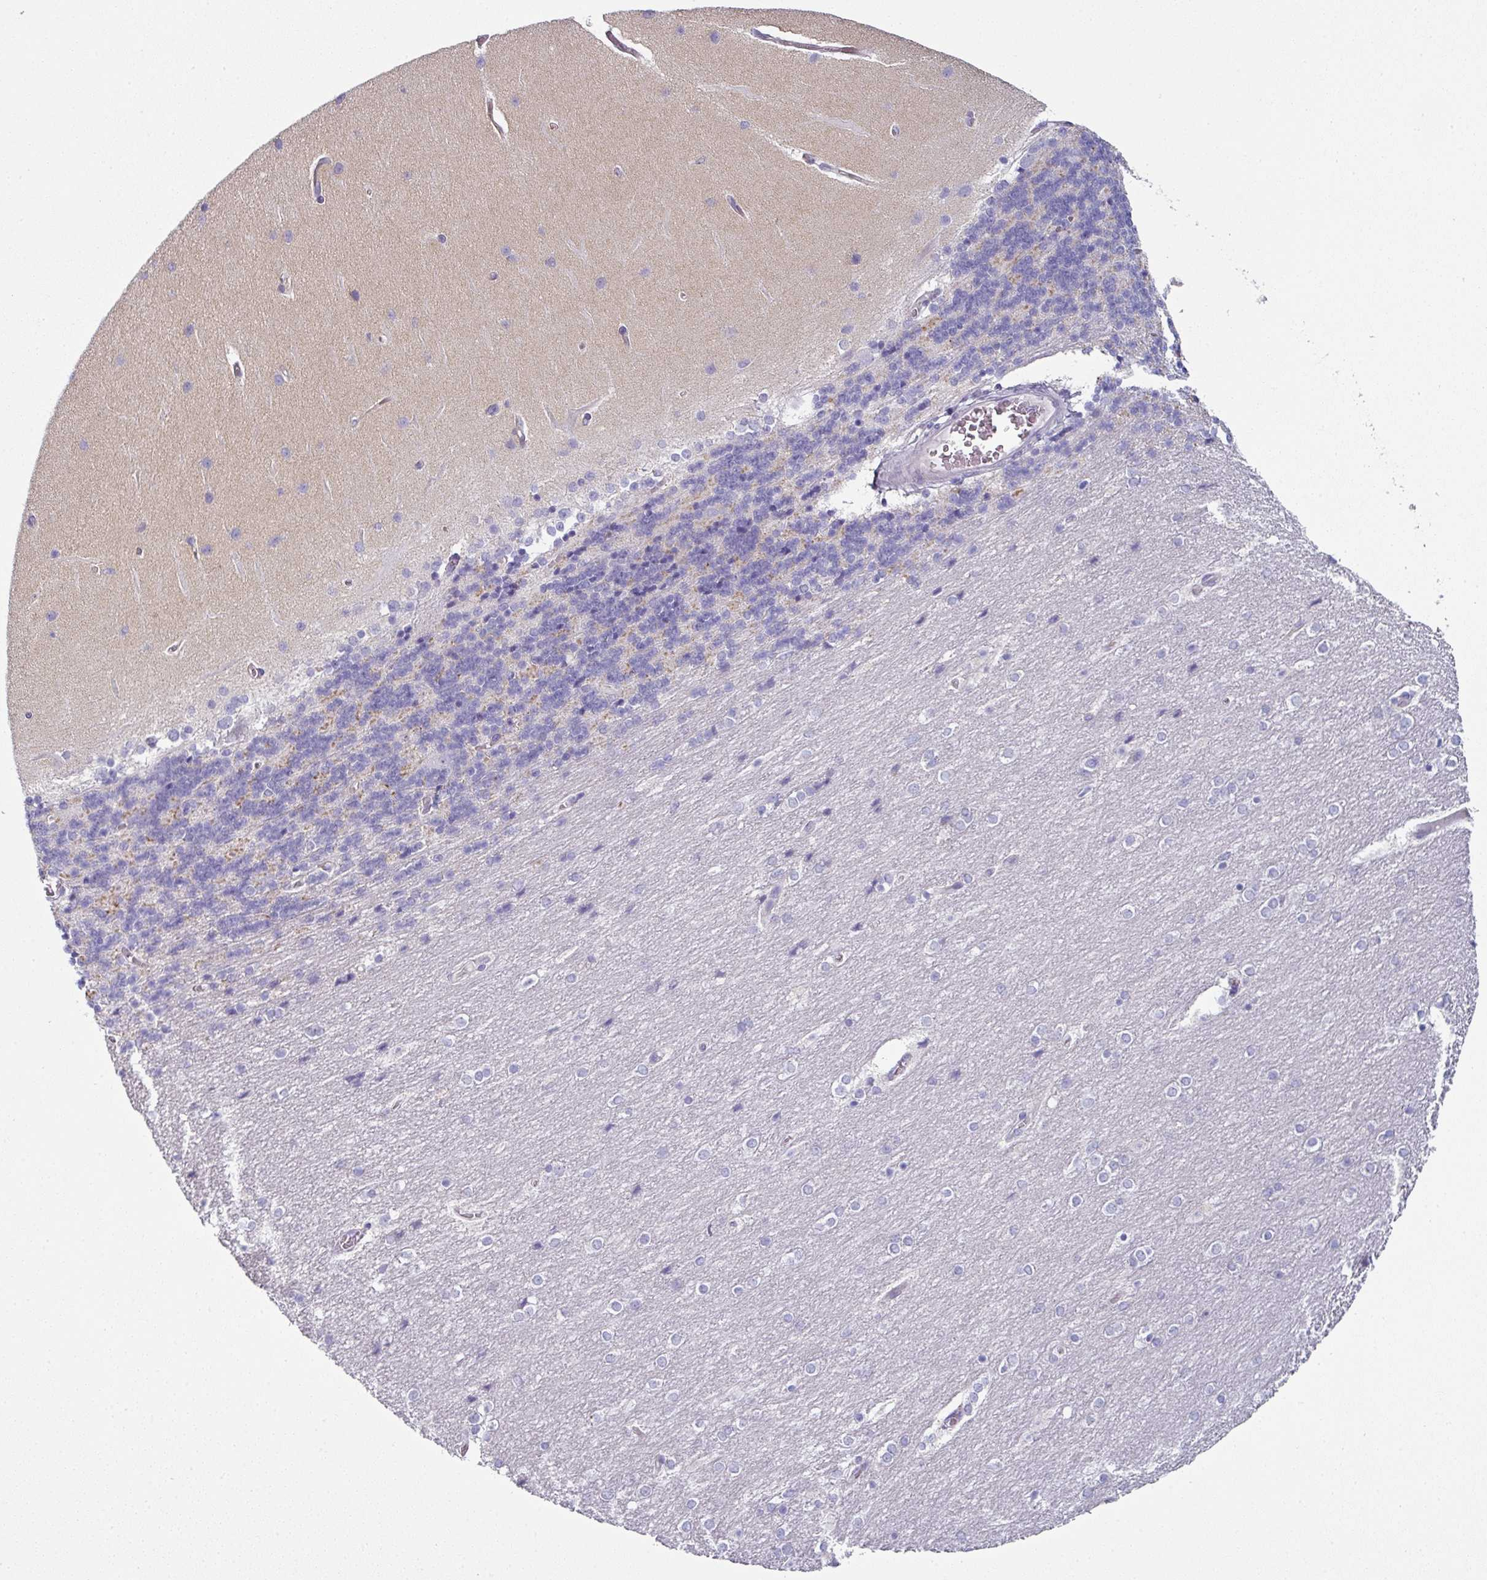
{"staining": {"intensity": "strong", "quantity": "25%-75%", "location": "cytoplasmic/membranous"}, "tissue": "cerebellum", "cell_type": "Cells in granular layer", "image_type": "normal", "snomed": [{"axis": "morphology", "description": "Normal tissue, NOS"}, {"axis": "topography", "description": "Cerebellum"}], "caption": "Immunohistochemical staining of benign cerebellum shows strong cytoplasmic/membranous protein expression in approximately 25%-75% of cells in granular layer.", "gene": "SLC17A7", "patient": {"sex": "female", "age": 54}}